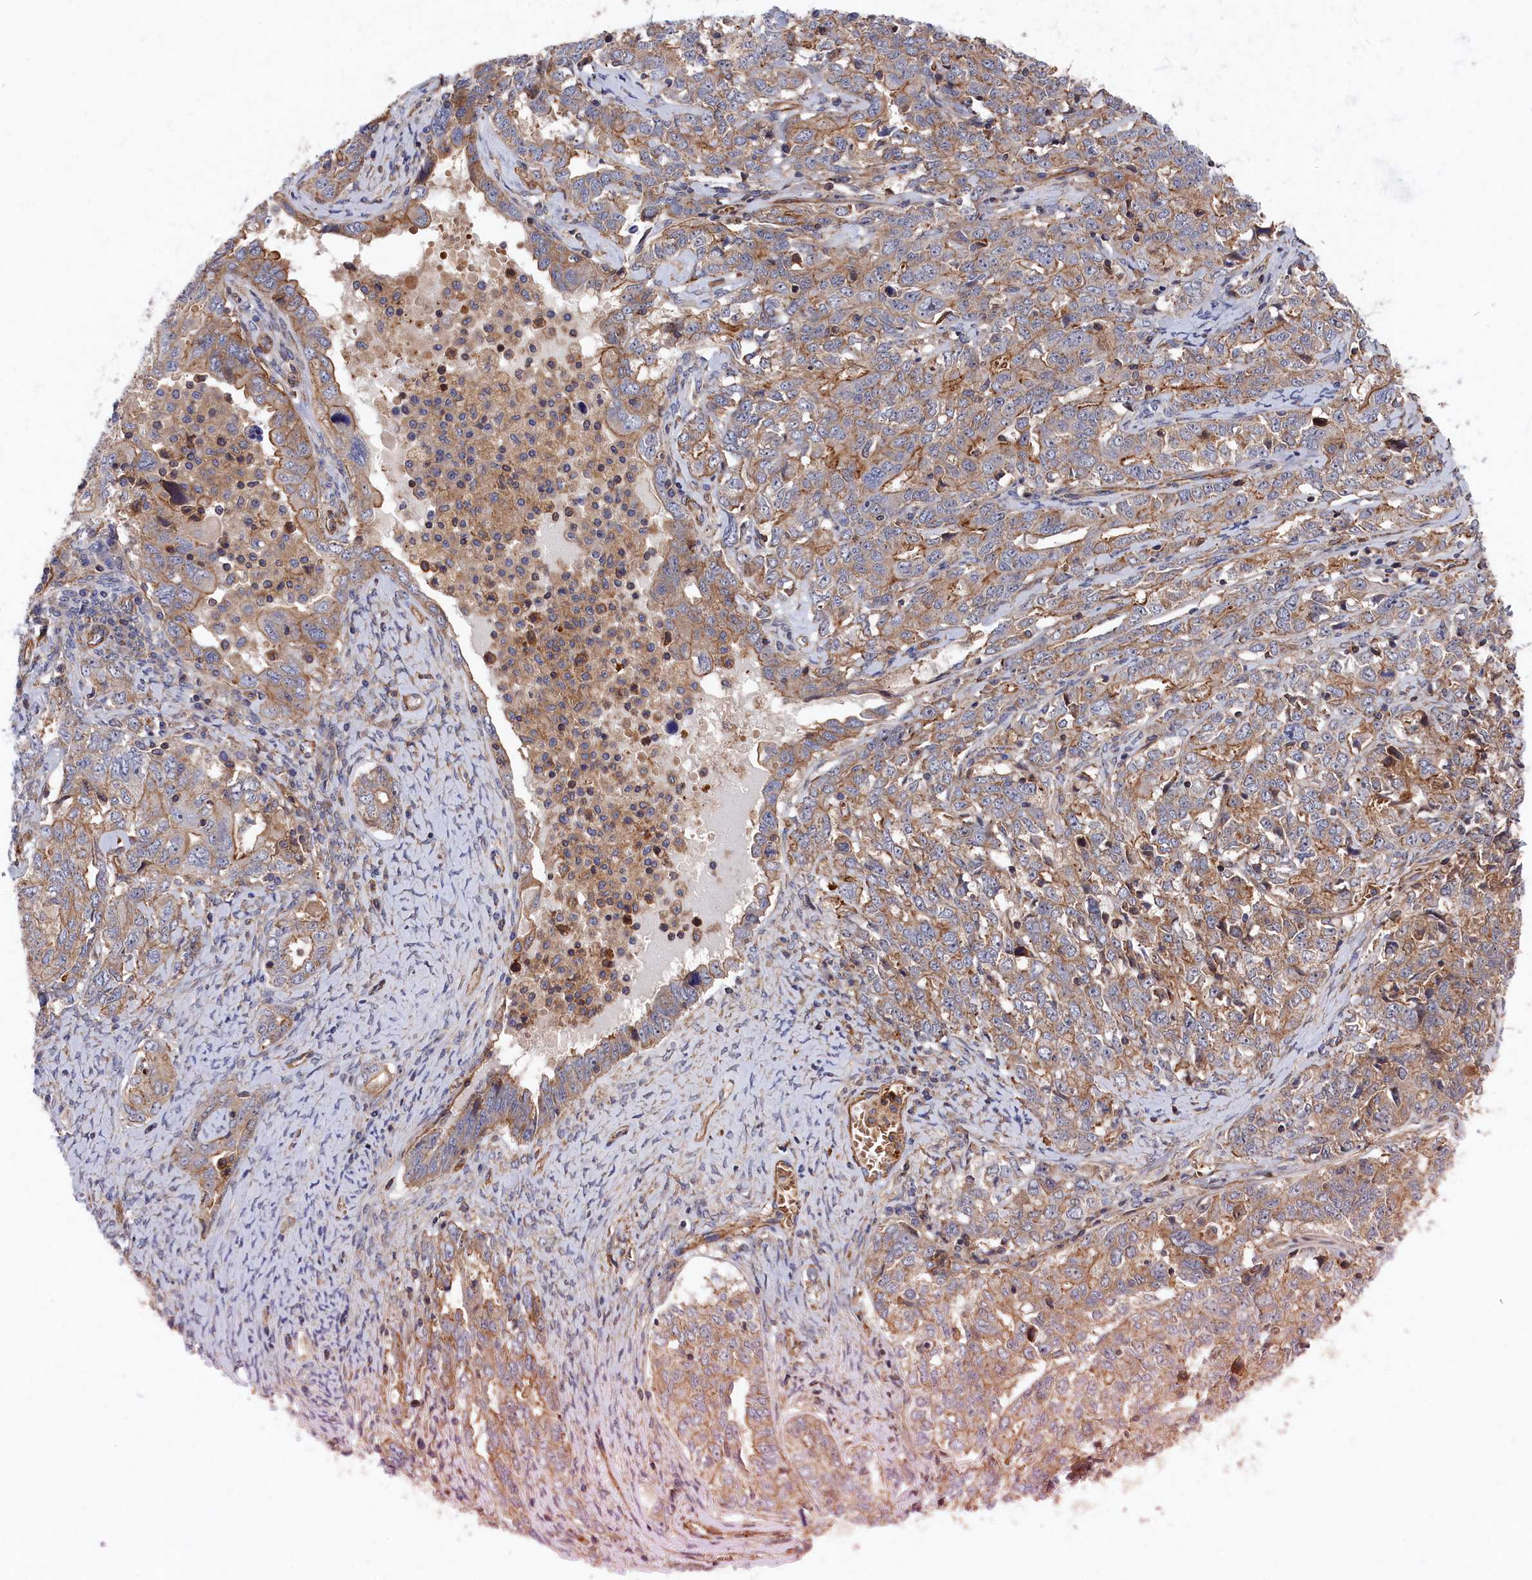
{"staining": {"intensity": "moderate", "quantity": "25%-75%", "location": "cytoplasmic/membranous"}, "tissue": "ovarian cancer", "cell_type": "Tumor cells", "image_type": "cancer", "snomed": [{"axis": "morphology", "description": "Carcinoma, endometroid"}, {"axis": "topography", "description": "Ovary"}], "caption": "Protein staining exhibits moderate cytoplasmic/membranous expression in approximately 25%-75% of tumor cells in ovarian cancer (endometroid carcinoma).", "gene": "LDHD", "patient": {"sex": "female", "age": 62}}